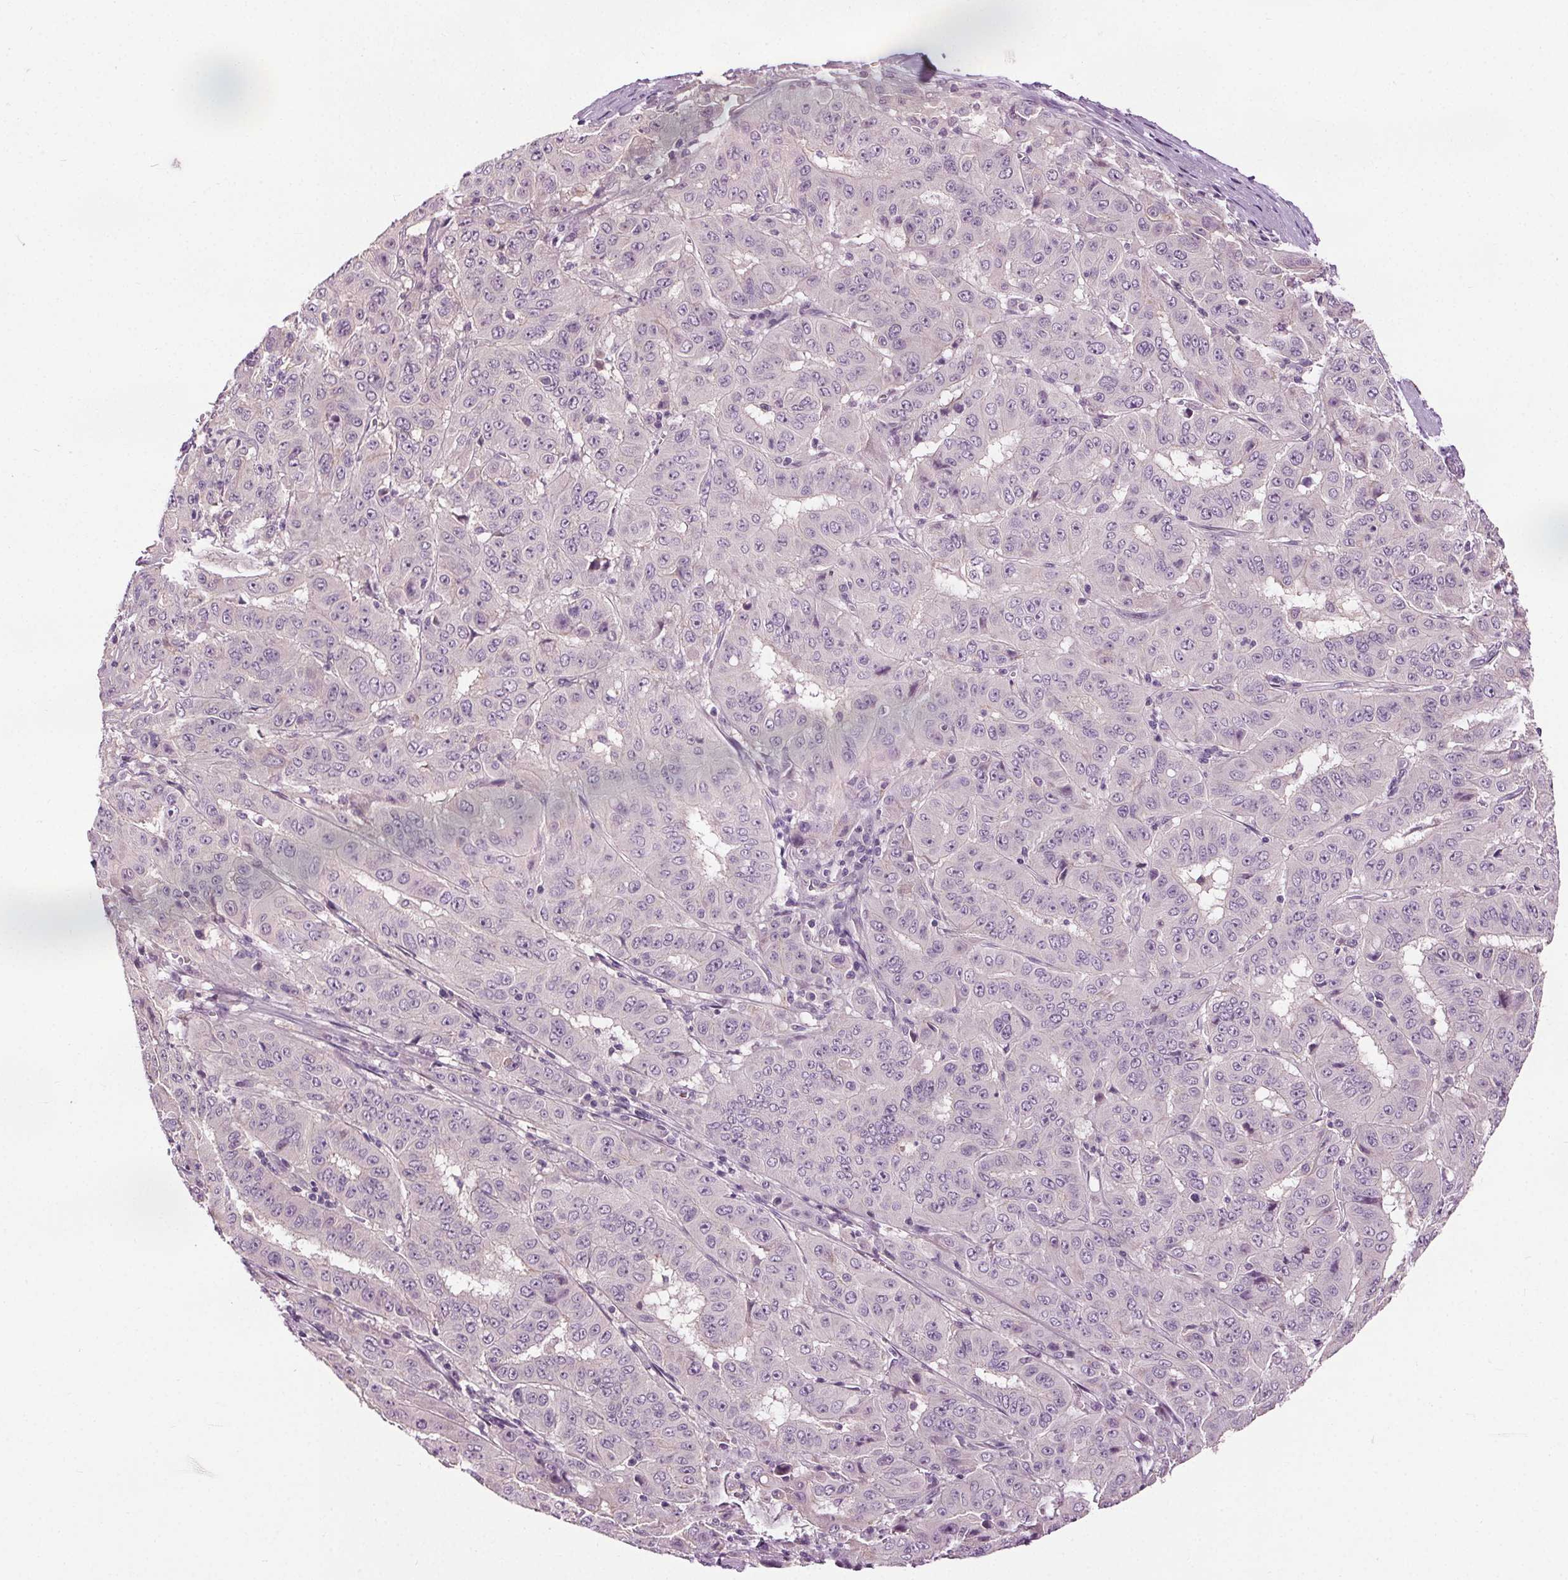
{"staining": {"intensity": "negative", "quantity": "none", "location": "none"}, "tissue": "pancreatic cancer", "cell_type": "Tumor cells", "image_type": "cancer", "snomed": [{"axis": "morphology", "description": "Adenocarcinoma, NOS"}, {"axis": "topography", "description": "Pancreas"}], "caption": "The IHC photomicrograph has no significant expression in tumor cells of adenocarcinoma (pancreatic) tissue. (DAB (3,3'-diaminobenzidine) immunohistochemistry (IHC) with hematoxylin counter stain).", "gene": "RASA1", "patient": {"sex": "male", "age": 63}}